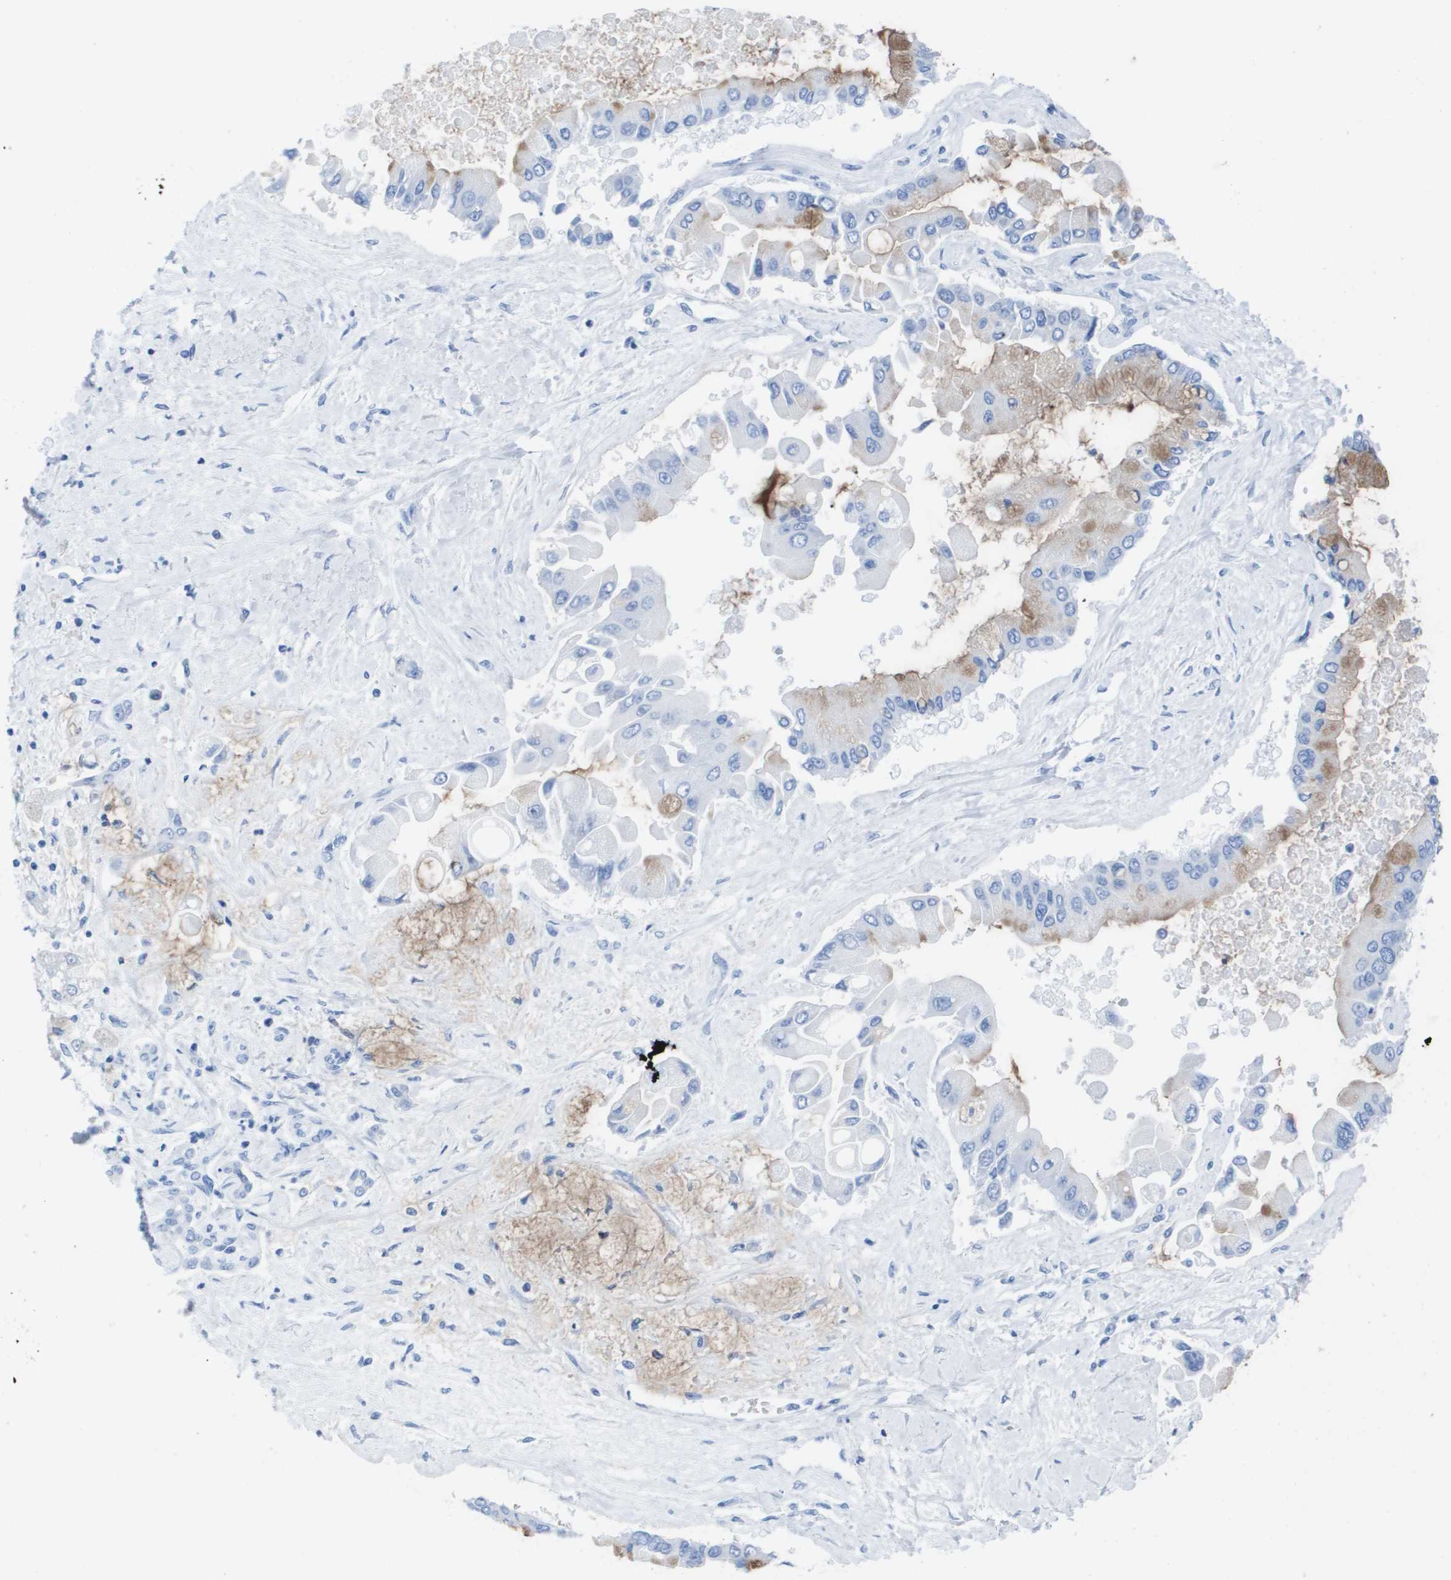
{"staining": {"intensity": "moderate", "quantity": "25%-75%", "location": "cytoplasmic/membranous"}, "tissue": "liver cancer", "cell_type": "Tumor cells", "image_type": "cancer", "snomed": [{"axis": "morphology", "description": "Cholangiocarcinoma"}, {"axis": "topography", "description": "Liver"}], "caption": "Approximately 25%-75% of tumor cells in liver cholangiocarcinoma exhibit moderate cytoplasmic/membranous protein expression as visualized by brown immunohistochemical staining.", "gene": "KCNA3", "patient": {"sex": "male", "age": 50}}